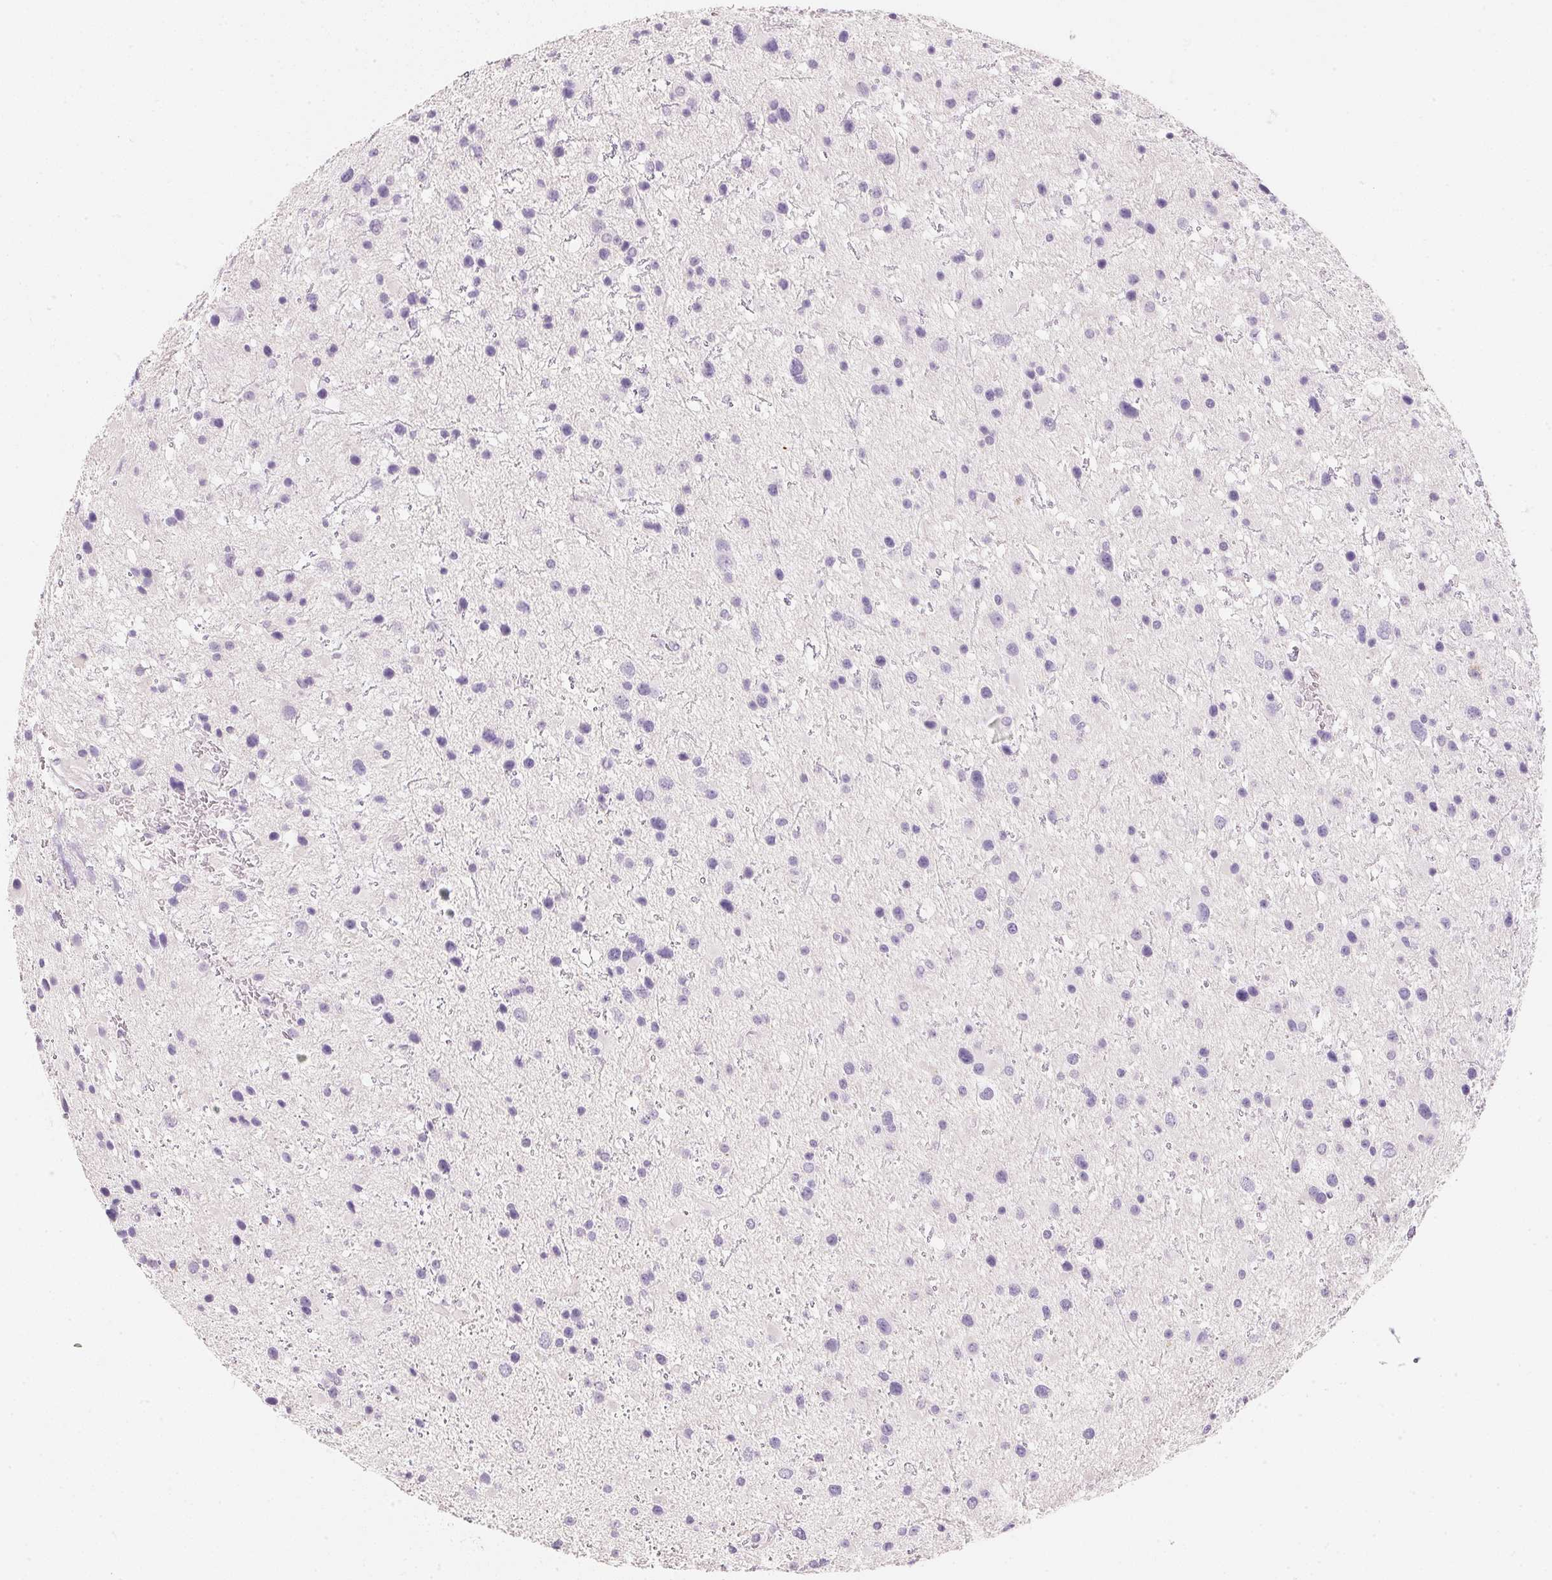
{"staining": {"intensity": "negative", "quantity": "none", "location": "none"}, "tissue": "glioma", "cell_type": "Tumor cells", "image_type": "cancer", "snomed": [{"axis": "morphology", "description": "Glioma, malignant, Low grade"}, {"axis": "topography", "description": "Brain"}], "caption": "Tumor cells show no significant protein staining in glioma. Nuclei are stained in blue.", "gene": "ACP3", "patient": {"sex": "female", "age": 32}}